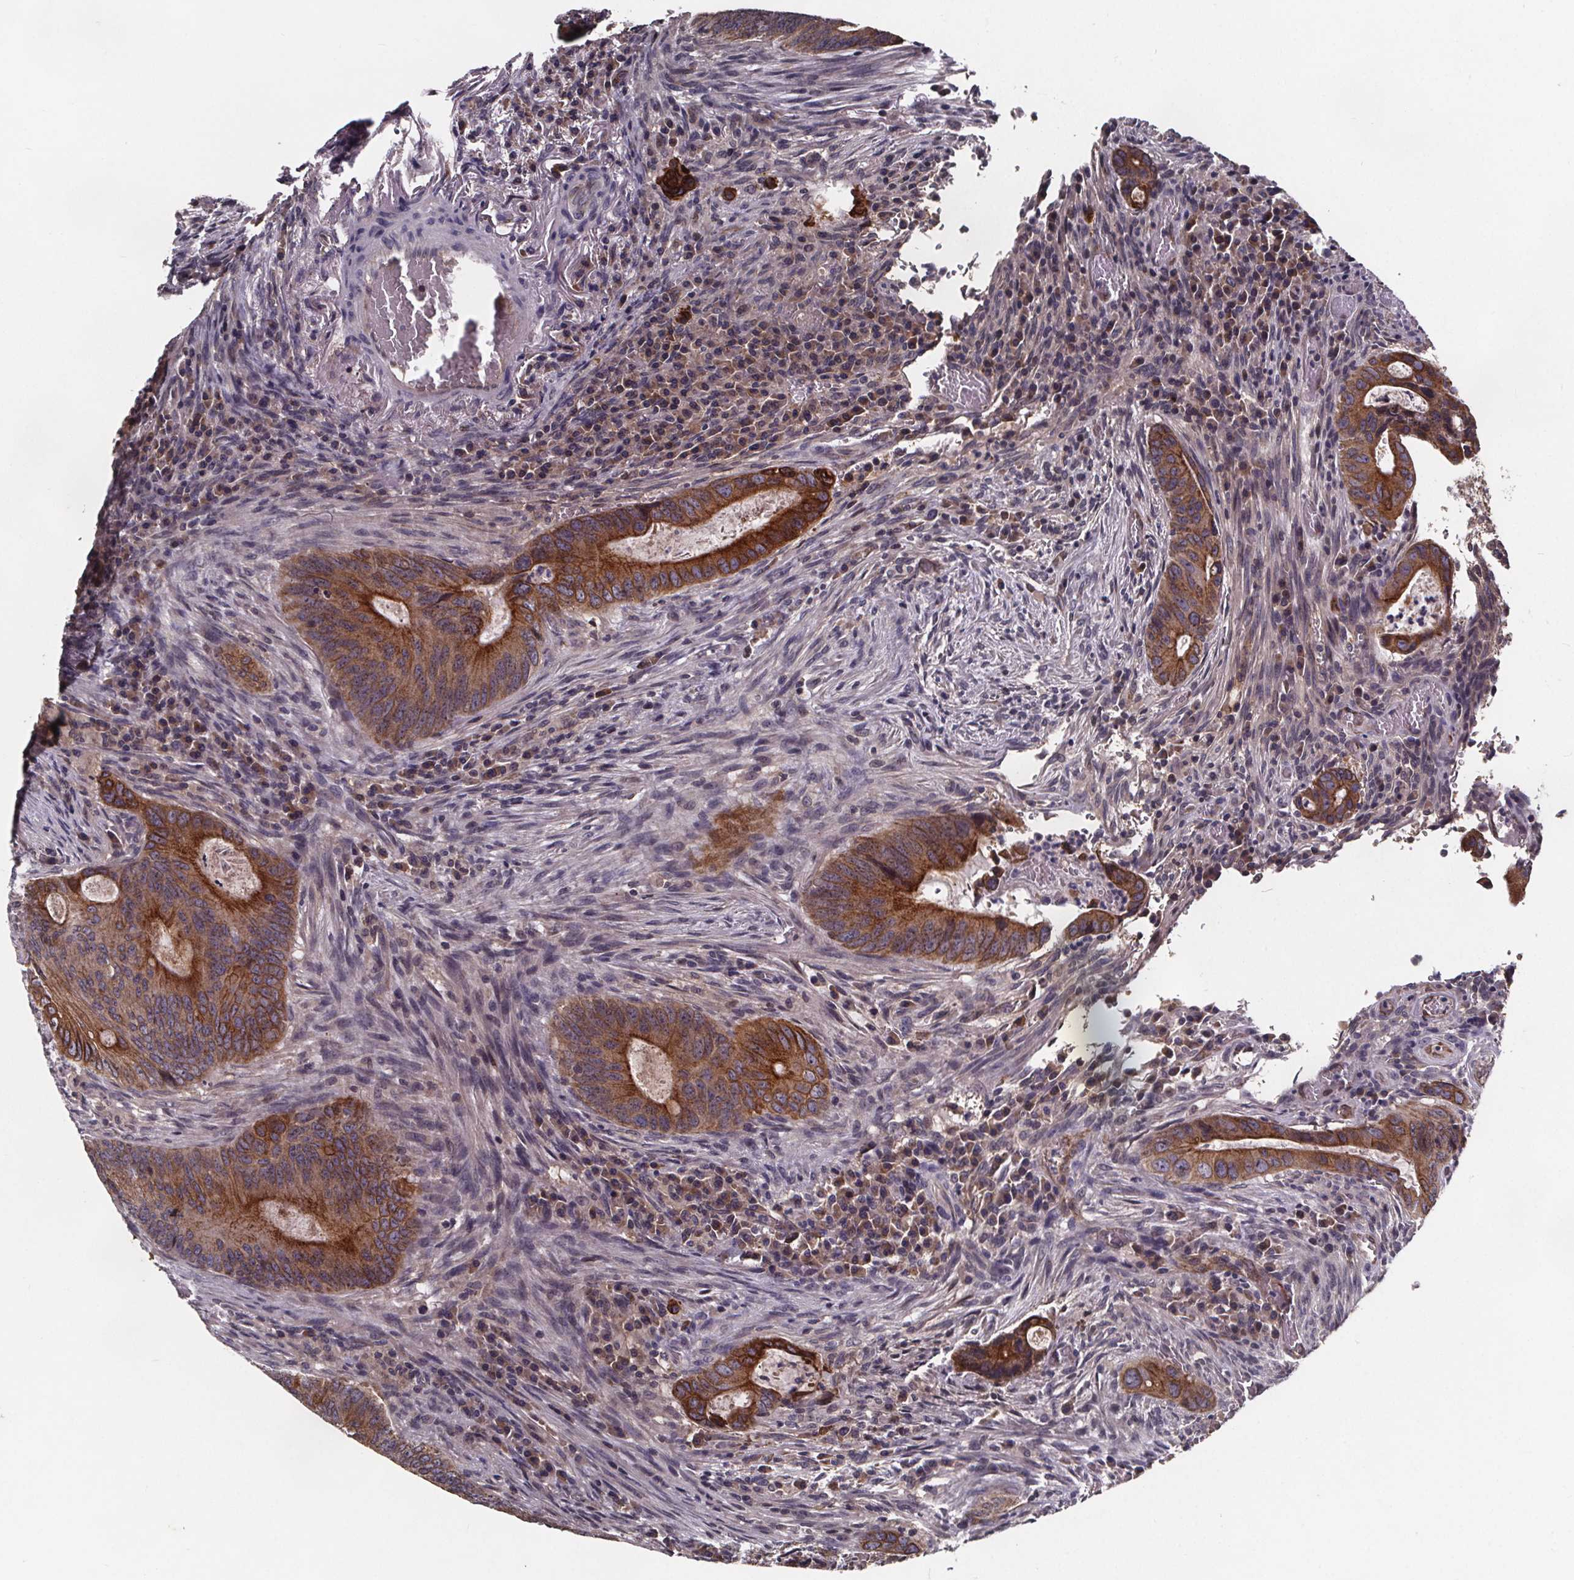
{"staining": {"intensity": "strong", "quantity": "25%-75%", "location": "cytoplasmic/membranous"}, "tissue": "colorectal cancer", "cell_type": "Tumor cells", "image_type": "cancer", "snomed": [{"axis": "morphology", "description": "Adenocarcinoma, NOS"}, {"axis": "topography", "description": "Colon"}], "caption": "Brown immunohistochemical staining in human colorectal adenocarcinoma shows strong cytoplasmic/membranous positivity in about 25%-75% of tumor cells.", "gene": "FASTKD3", "patient": {"sex": "female", "age": 74}}